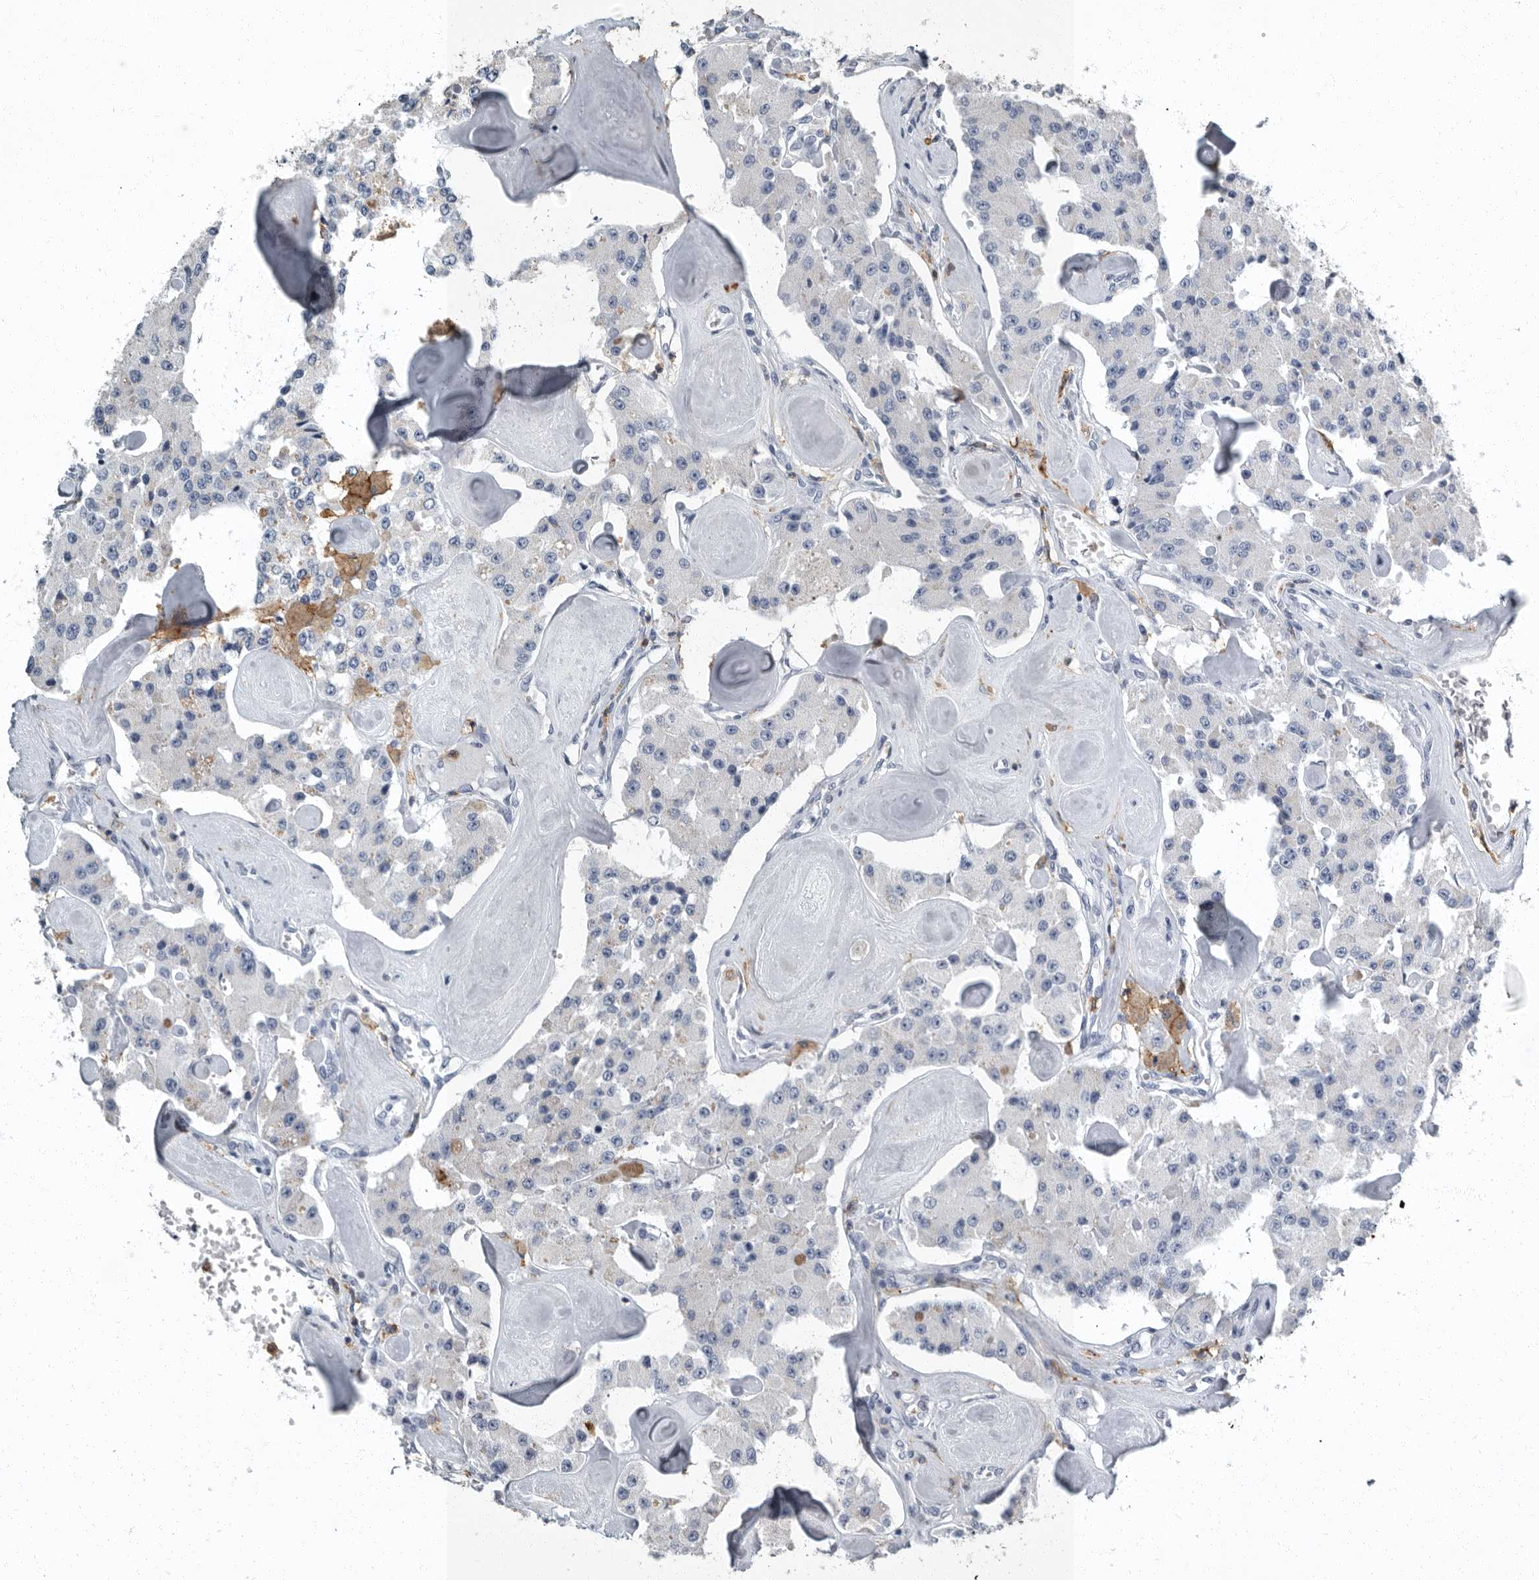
{"staining": {"intensity": "negative", "quantity": "none", "location": "none"}, "tissue": "carcinoid", "cell_type": "Tumor cells", "image_type": "cancer", "snomed": [{"axis": "morphology", "description": "Carcinoid, malignant, NOS"}, {"axis": "topography", "description": "Pancreas"}], "caption": "High power microscopy image of an immunohistochemistry histopathology image of carcinoid, revealing no significant expression in tumor cells. (DAB IHC, high magnification).", "gene": "FCER1G", "patient": {"sex": "male", "age": 41}}